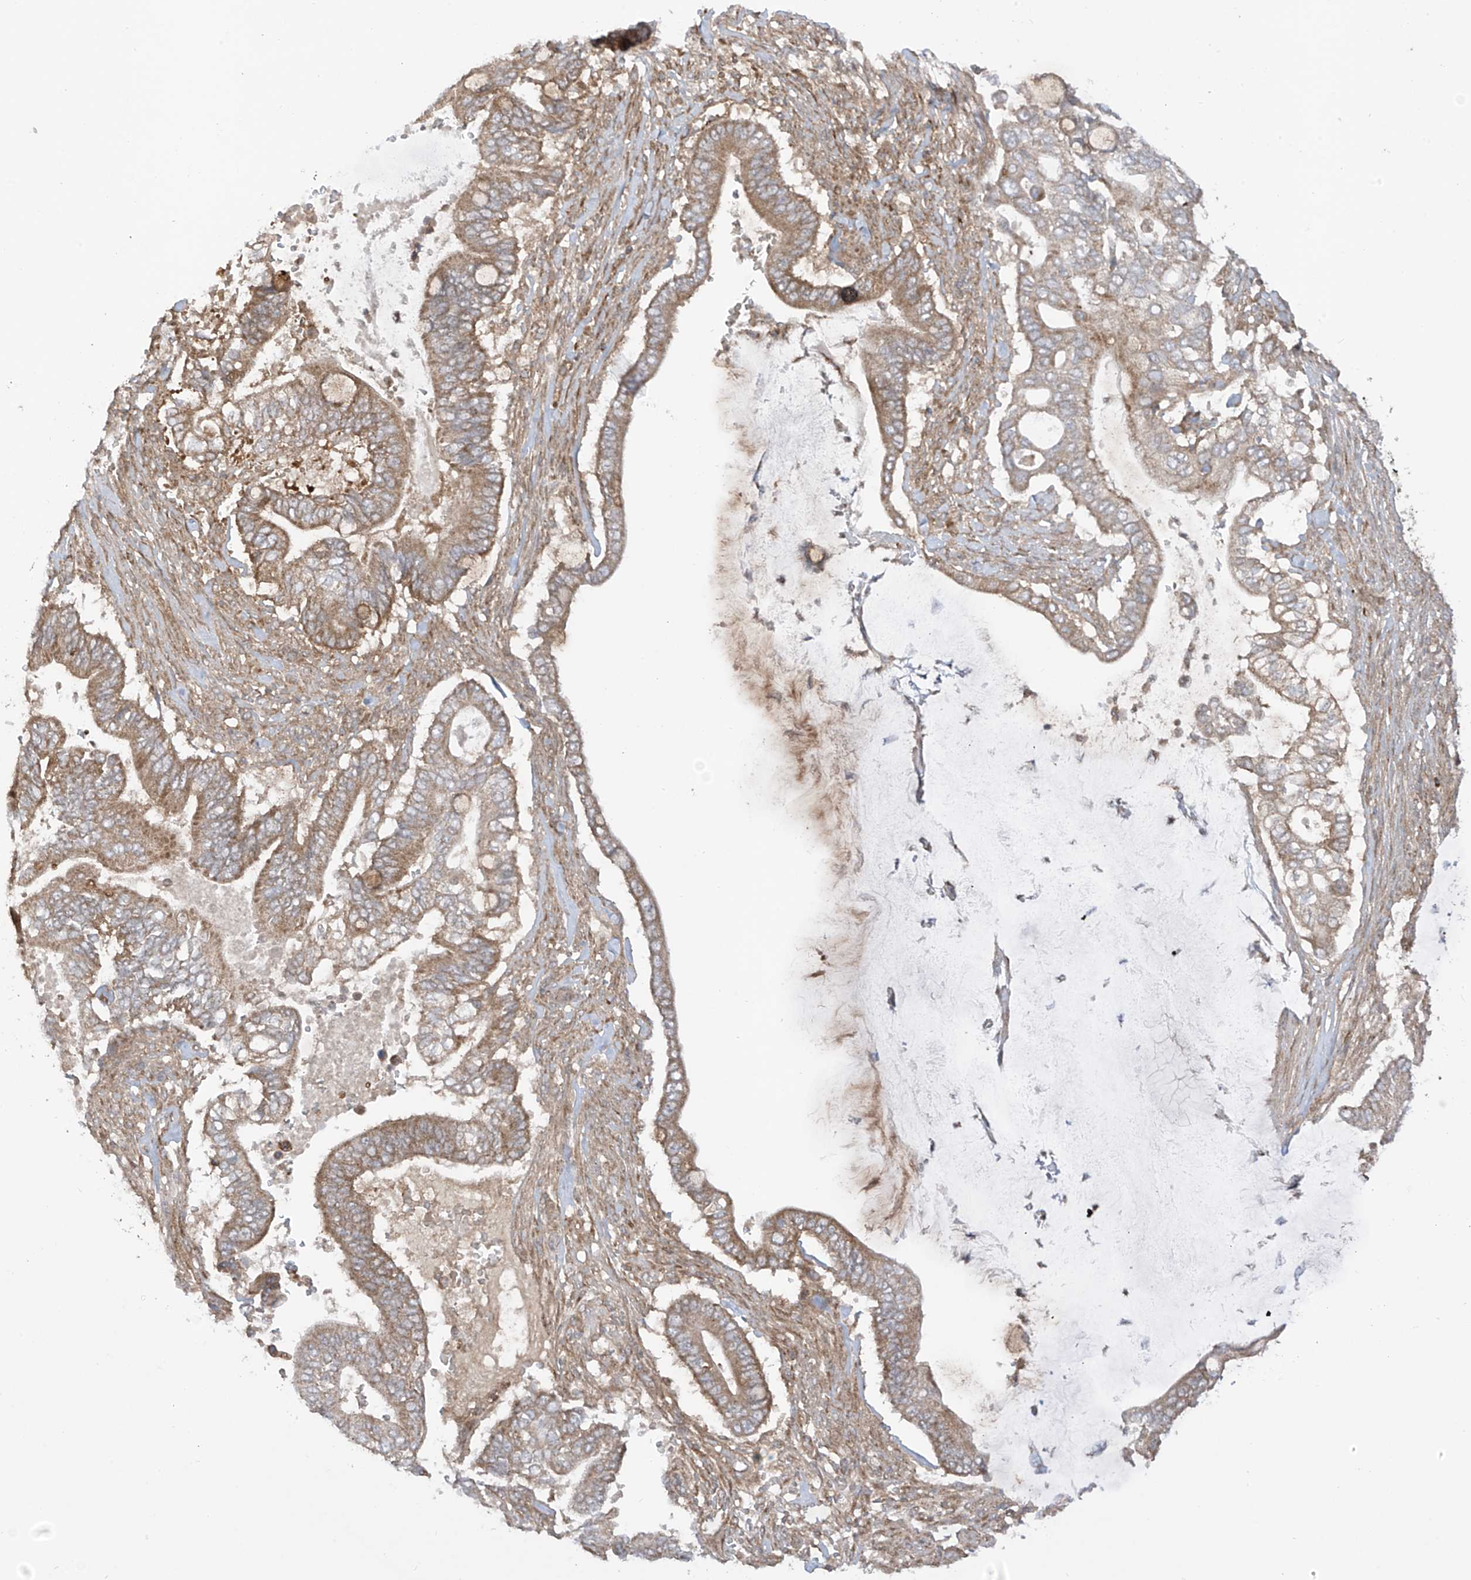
{"staining": {"intensity": "moderate", "quantity": ">75%", "location": "cytoplasmic/membranous"}, "tissue": "pancreatic cancer", "cell_type": "Tumor cells", "image_type": "cancer", "snomed": [{"axis": "morphology", "description": "Adenocarcinoma, NOS"}, {"axis": "topography", "description": "Pancreas"}], "caption": "Pancreatic cancer was stained to show a protein in brown. There is medium levels of moderate cytoplasmic/membranous expression in approximately >75% of tumor cells.", "gene": "REPS1", "patient": {"sex": "male", "age": 68}}